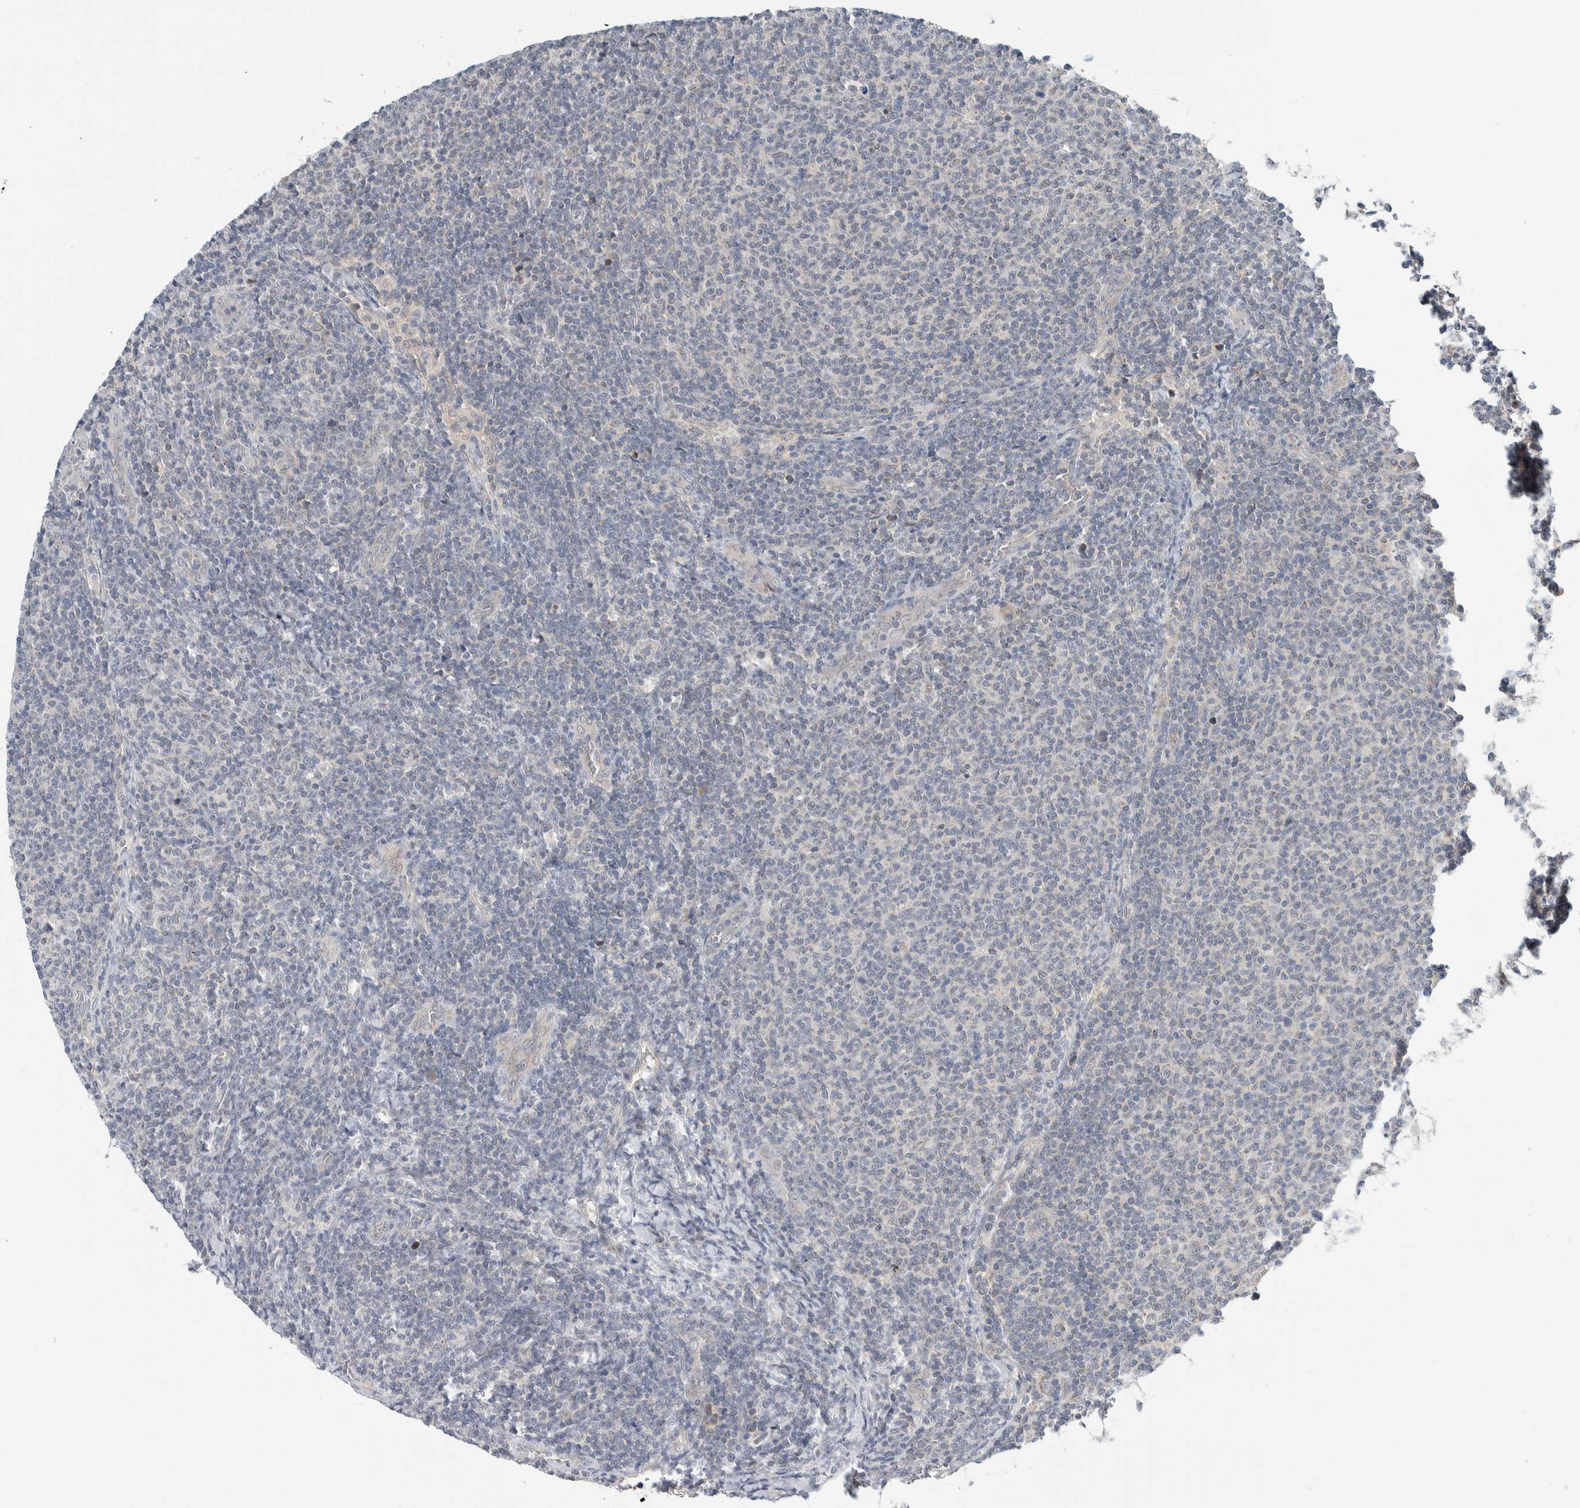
{"staining": {"intensity": "negative", "quantity": "none", "location": "none"}, "tissue": "lymphoma", "cell_type": "Tumor cells", "image_type": "cancer", "snomed": [{"axis": "morphology", "description": "Malignant lymphoma, non-Hodgkin's type, Low grade"}, {"axis": "topography", "description": "Lymph node"}], "caption": "A histopathology image of human lymphoma is negative for staining in tumor cells.", "gene": "SHPK", "patient": {"sex": "male", "age": 66}}